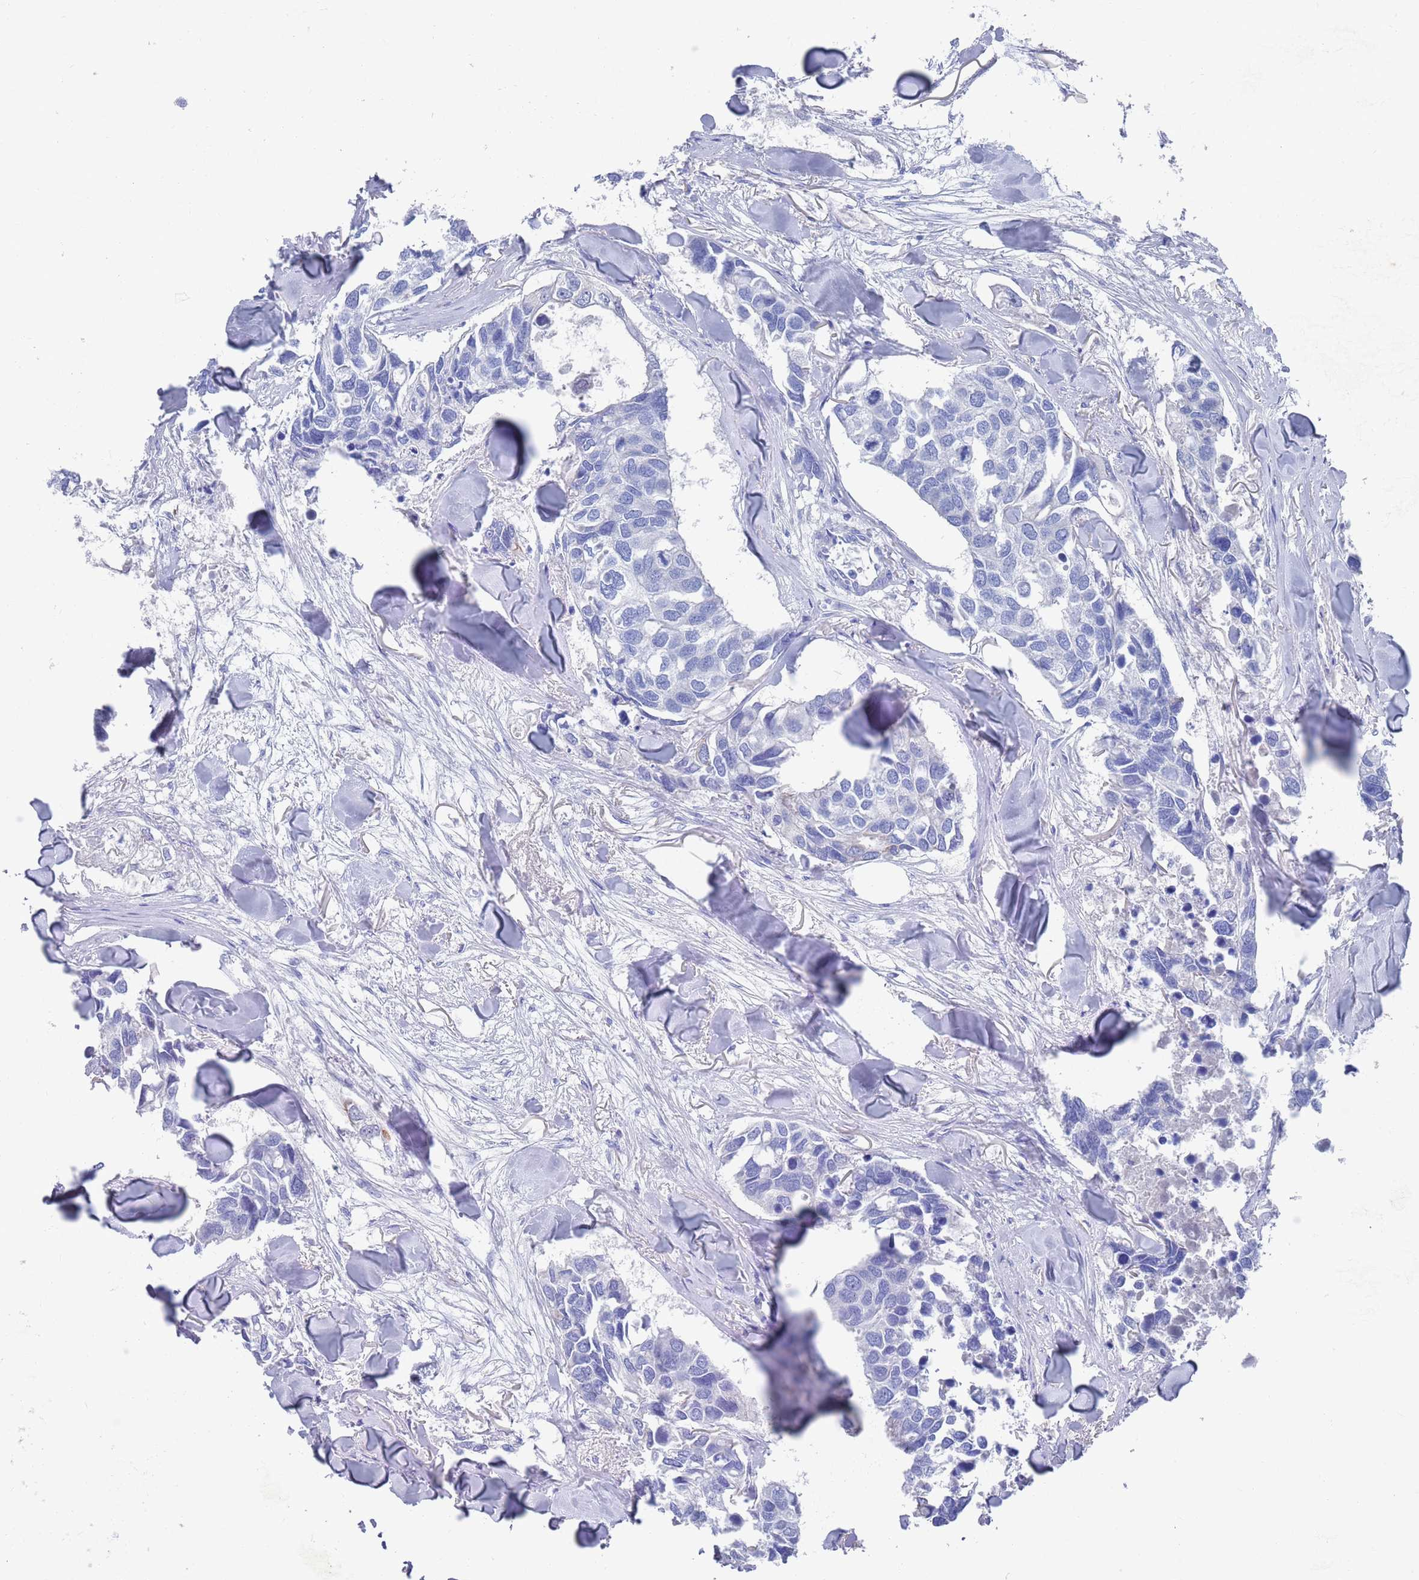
{"staining": {"intensity": "negative", "quantity": "none", "location": "none"}, "tissue": "breast cancer", "cell_type": "Tumor cells", "image_type": "cancer", "snomed": [{"axis": "morphology", "description": "Duct carcinoma"}, {"axis": "topography", "description": "Breast"}], "caption": "Breast cancer stained for a protein using immunohistochemistry shows no positivity tumor cells.", "gene": "MTMR2", "patient": {"sex": "female", "age": 83}}